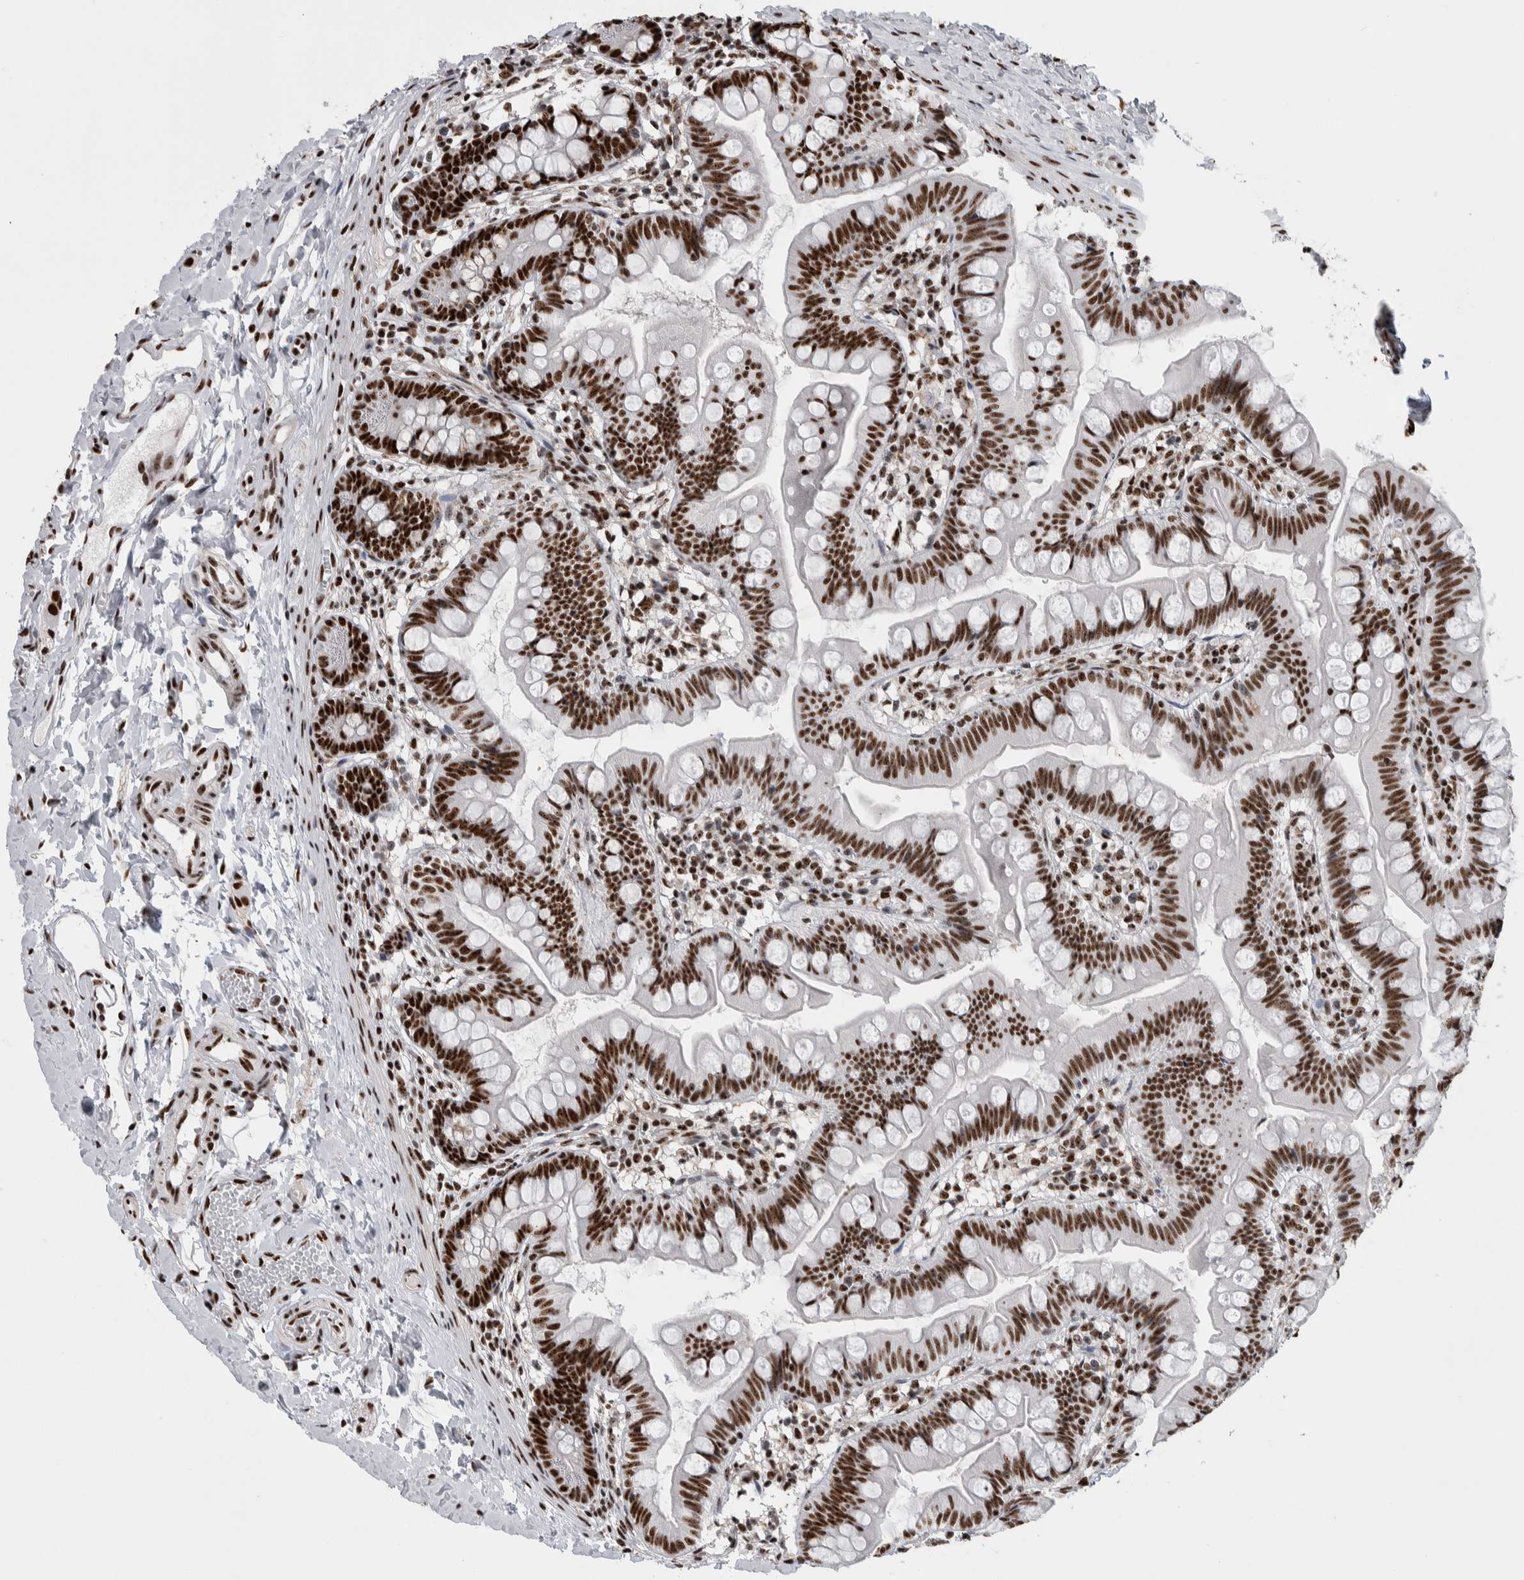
{"staining": {"intensity": "strong", "quantity": ">75%", "location": "nuclear"}, "tissue": "small intestine", "cell_type": "Glandular cells", "image_type": "normal", "snomed": [{"axis": "morphology", "description": "Normal tissue, NOS"}, {"axis": "topography", "description": "Small intestine"}], "caption": "This photomicrograph demonstrates IHC staining of benign small intestine, with high strong nuclear staining in about >75% of glandular cells.", "gene": "NCL", "patient": {"sex": "male", "age": 7}}